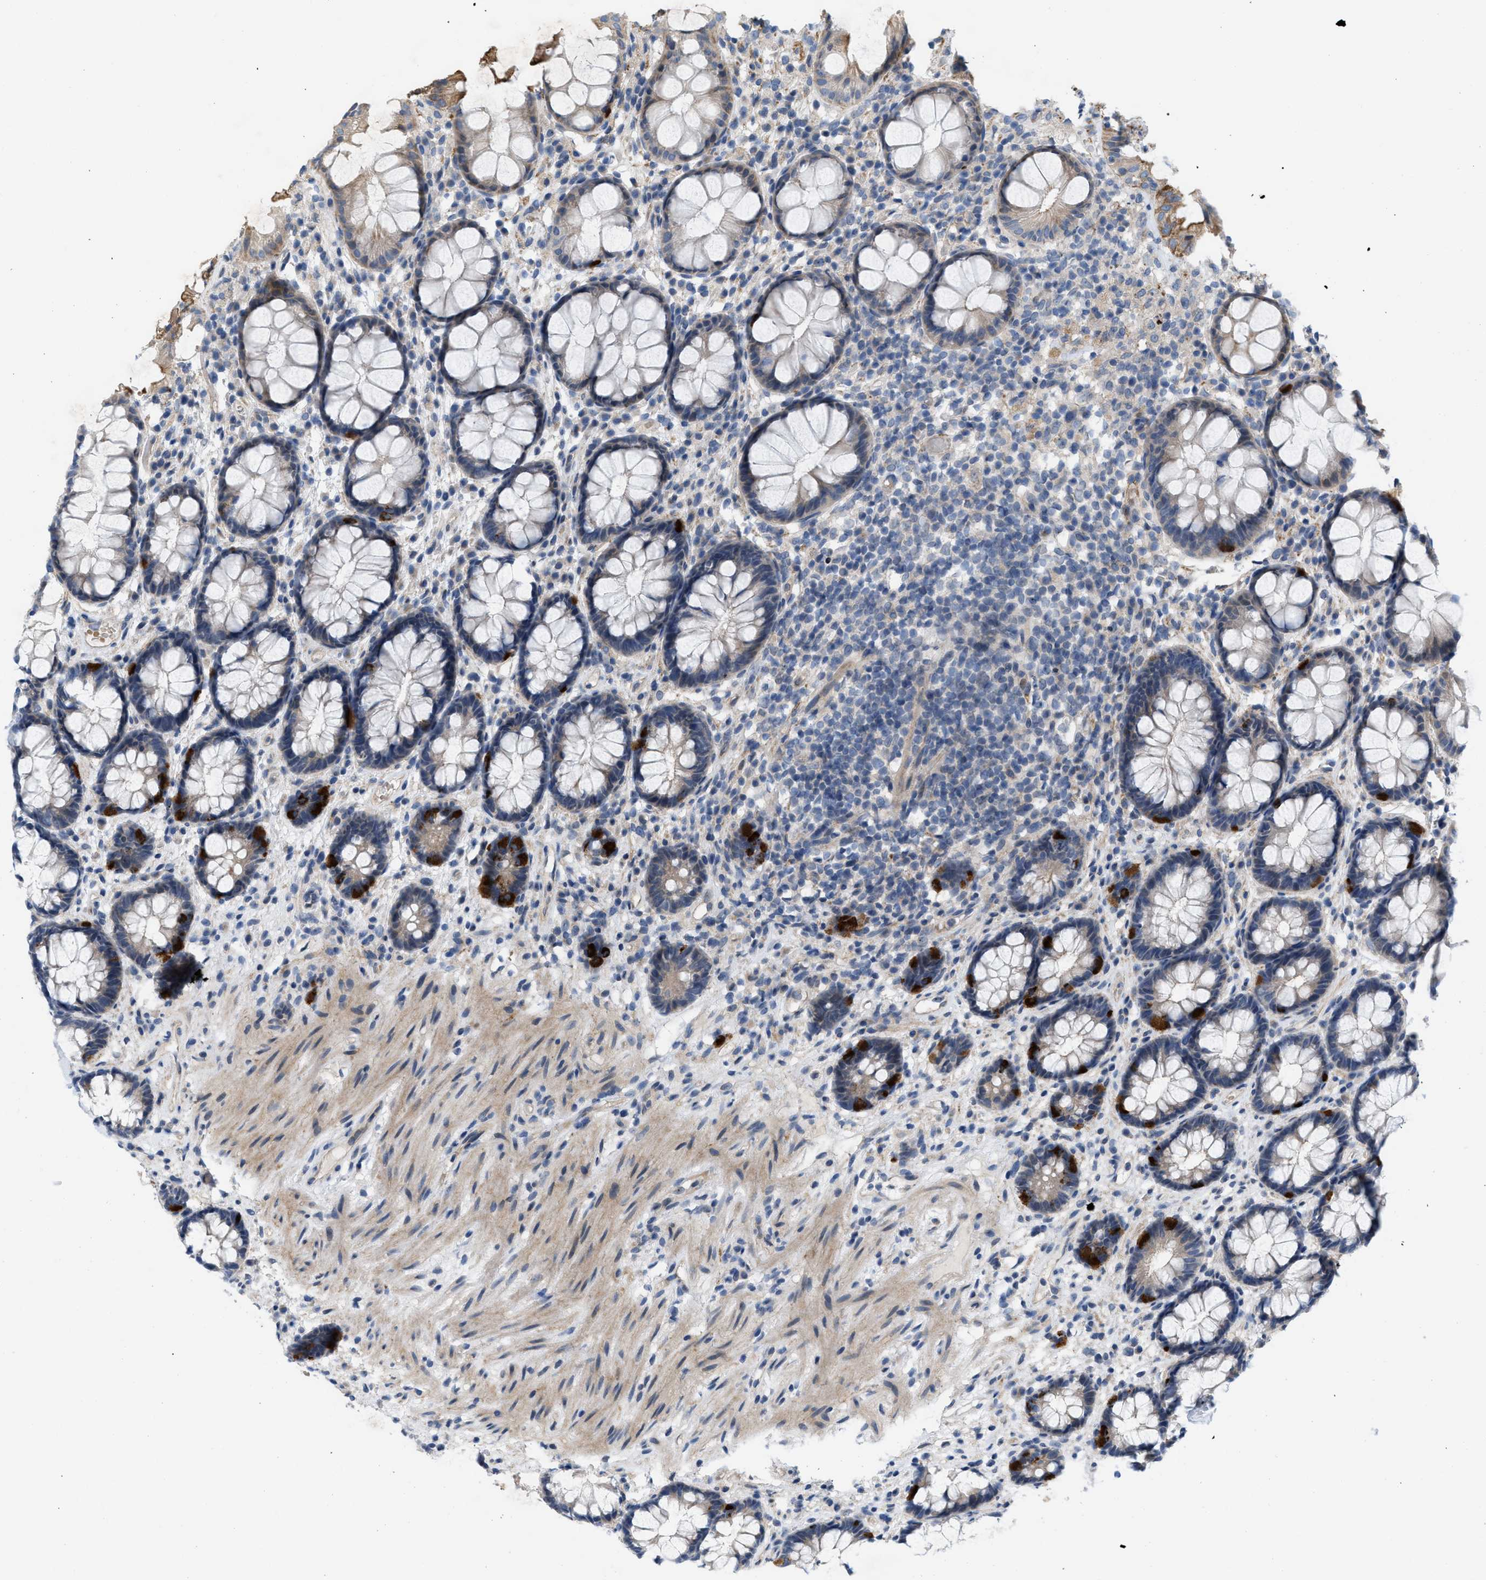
{"staining": {"intensity": "strong", "quantity": "25%-75%", "location": "cytoplasmic/membranous"}, "tissue": "rectum", "cell_type": "Glandular cells", "image_type": "normal", "snomed": [{"axis": "morphology", "description": "Normal tissue, NOS"}, {"axis": "topography", "description": "Rectum"}], "caption": "Immunohistochemical staining of unremarkable rectum exhibits strong cytoplasmic/membranous protein expression in approximately 25%-75% of glandular cells. (brown staining indicates protein expression, while blue staining denotes nuclei).", "gene": "NDEL1", "patient": {"sex": "male", "age": 64}}